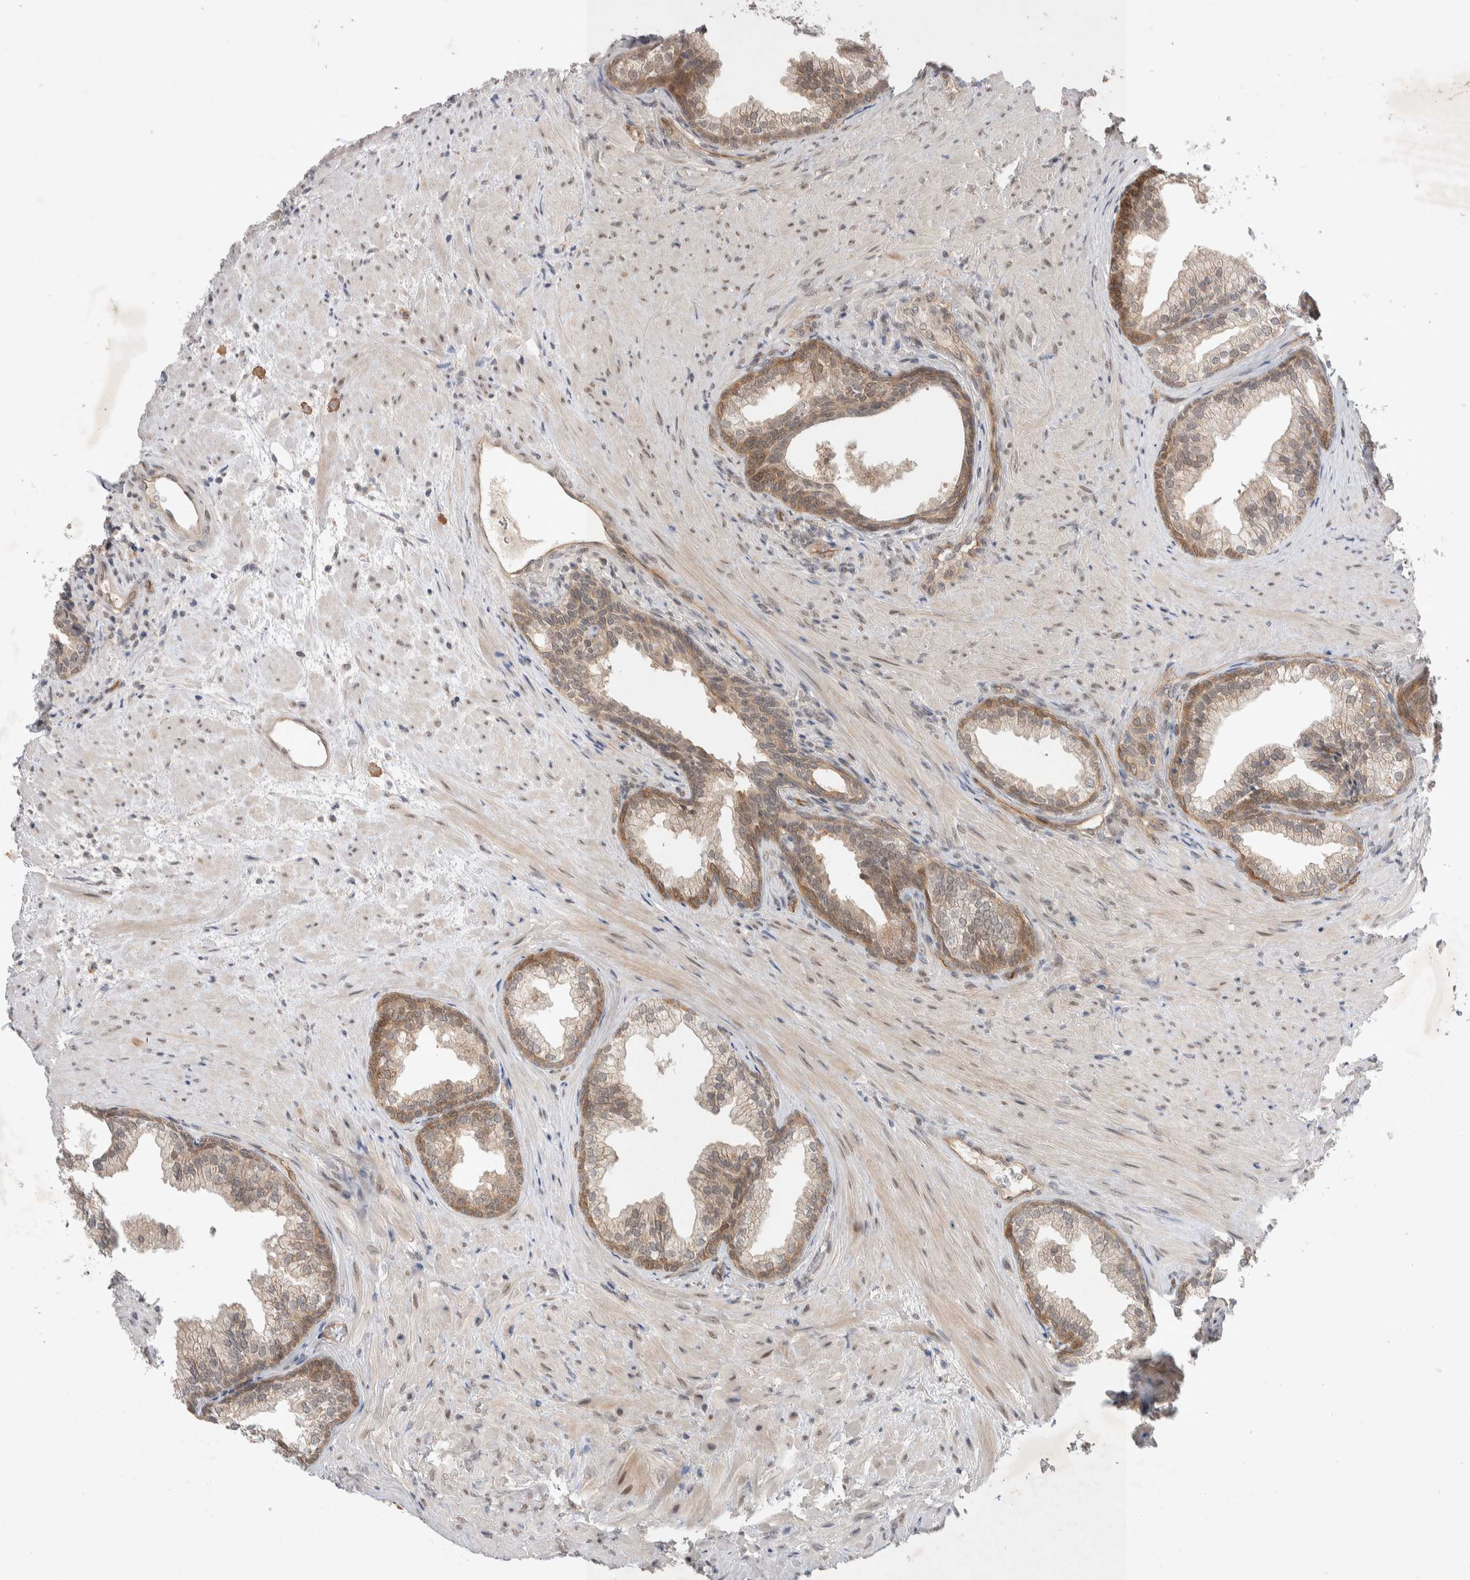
{"staining": {"intensity": "moderate", "quantity": ">75%", "location": "cytoplasmic/membranous"}, "tissue": "prostate", "cell_type": "Glandular cells", "image_type": "normal", "snomed": [{"axis": "morphology", "description": "Normal tissue, NOS"}, {"axis": "topography", "description": "Prostate"}], "caption": "Brown immunohistochemical staining in benign prostate demonstrates moderate cytoplasmic/membranous positivity in about >75% of glandular cells.", "gene": "ZNF704", "patient": {"sex": "male", "age": 76}}